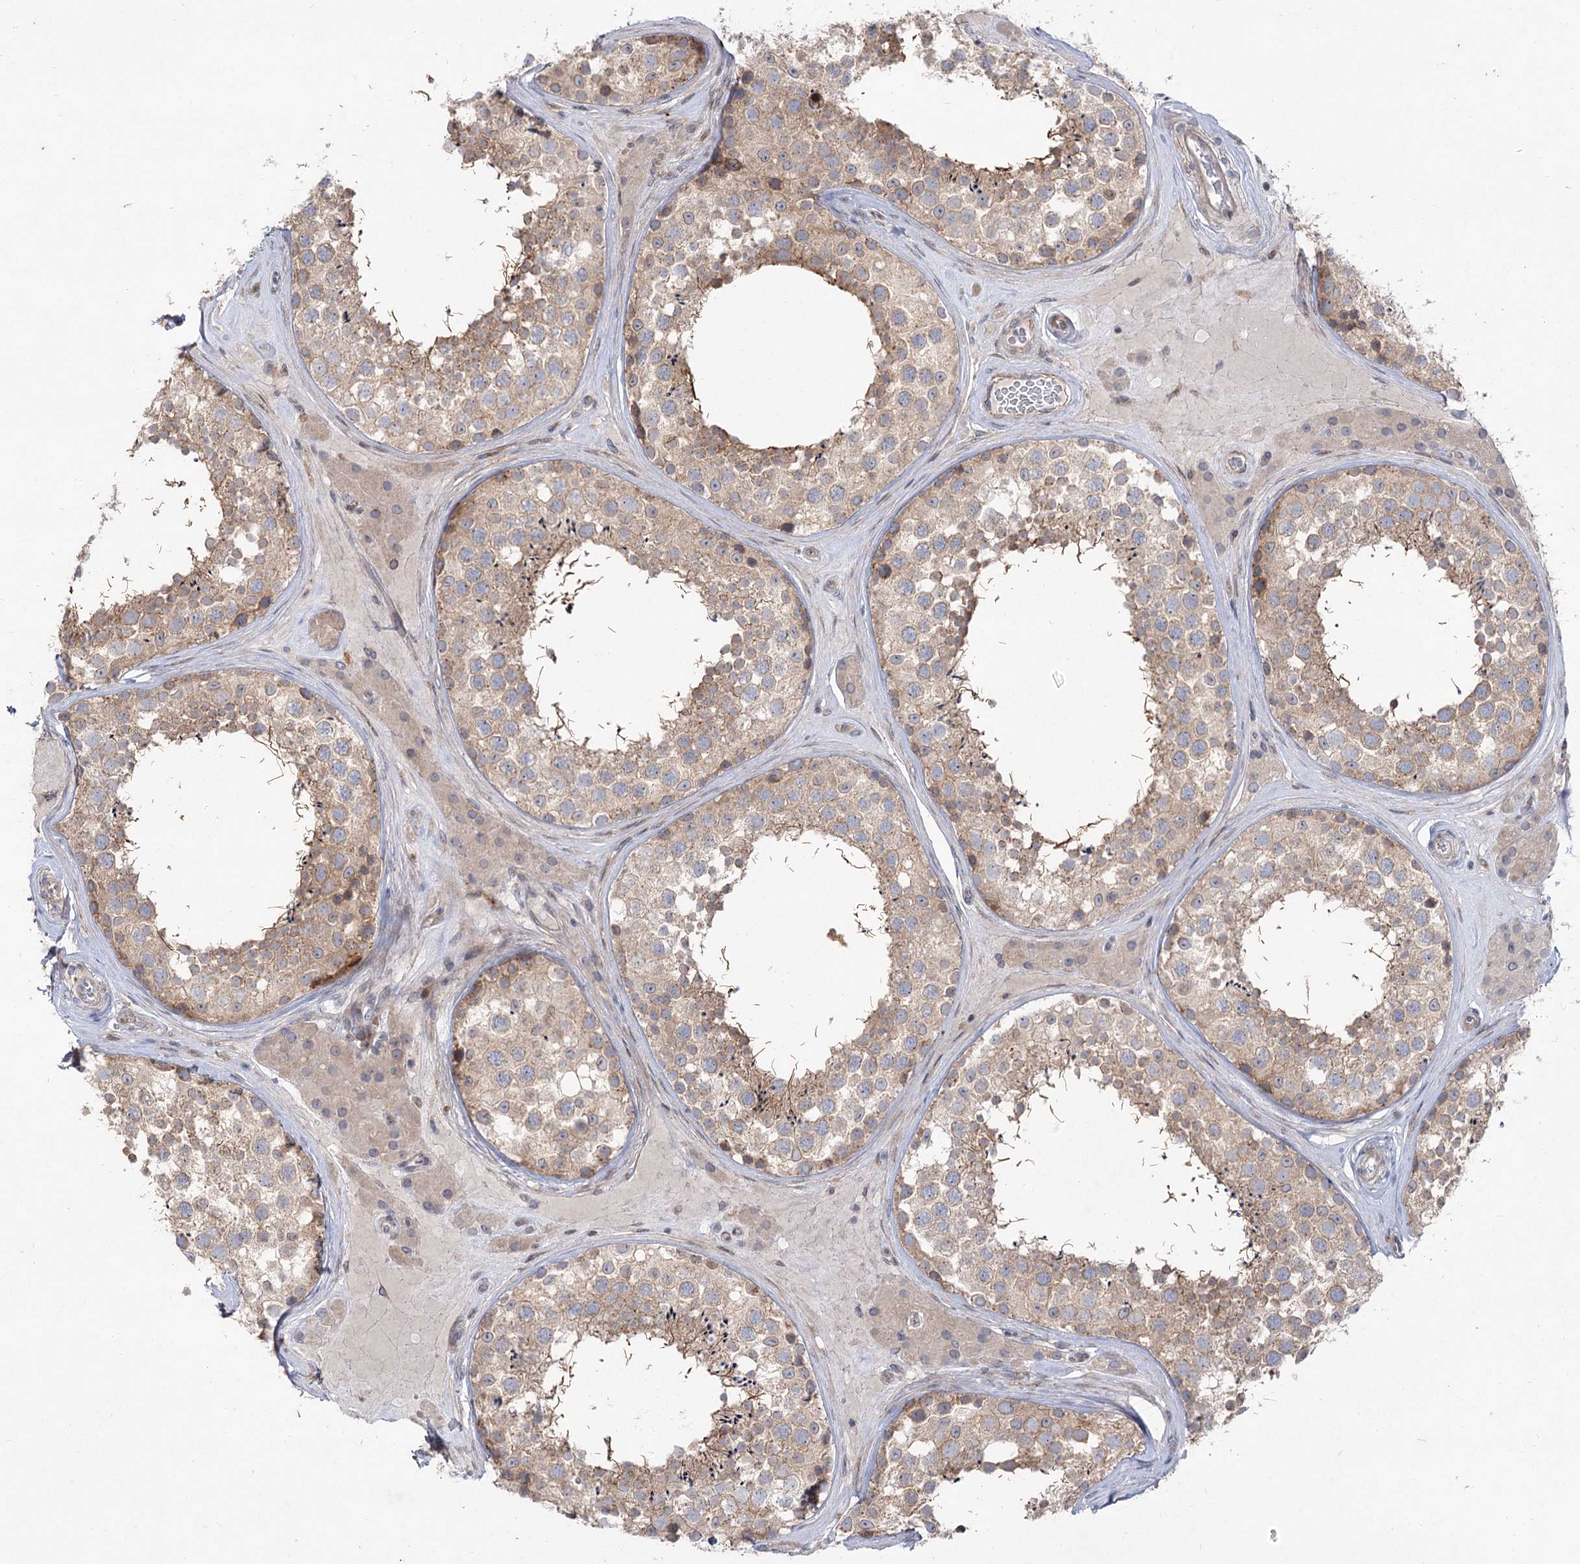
{"staining": {"intensity": "weak", "quantity": ">75%", "location": "cytoplasmic/membranous"}, "tissue": "testis", "cell_type": "Cells in seminiferous ducts", "image_type": "normal", "snomed": [{"axis": "morphology", "description": "Normal tissue, NOS"}, {"axis": "topography", "description": "Testis"}], "caption": "Approximately >75% of cells in seminiferous ducts in normal testis display weak cytoplasmic/membranous protein positivity as visualized by brown immunohistochemical staining.", "gene": "SH3BP5L", "patient": {"sex": "male", "age": 46}}